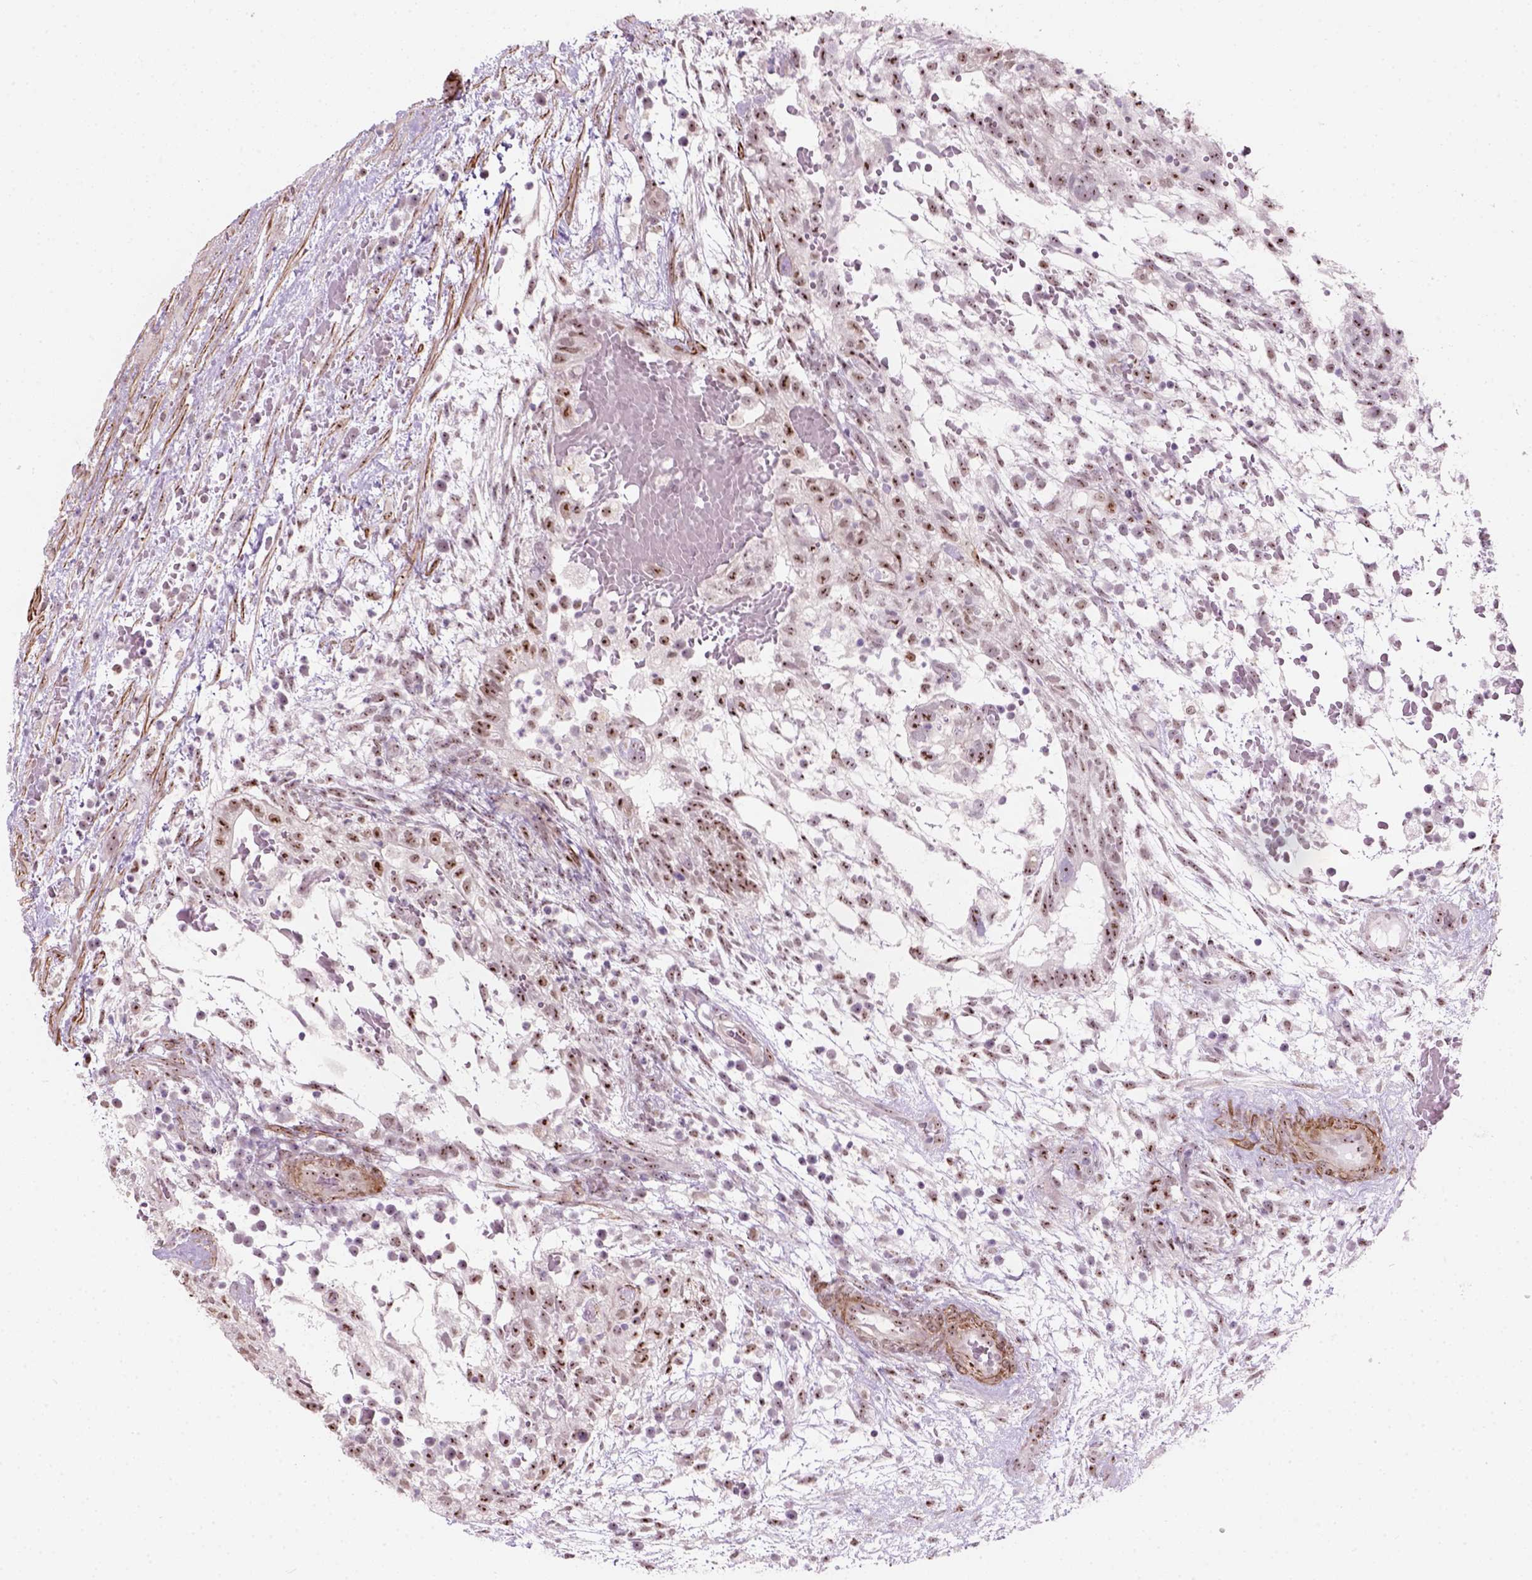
{"staining": {"intensity": "strong", "quantity": ">75%", "location": "nuclear"}, "tissue": "testis cancer", "cell_type": "Tumor cells", "image_type": "cancer", "snomed": [{"axis": "morphology", "description": "Normal tissue, NOS"}, {"axis": "morphology", "description": "Carcinoma, Embryonal, NOS"}, {"axis": "topography", "description": "Testis"}], "caption": "Protein analysis of testis embryonal carcinoma tissue reveals strong nuclear positivity in approximately >75% of tumor cells.", "gene": "RRS1", "patient": {"sex": "male", "age": 32}}